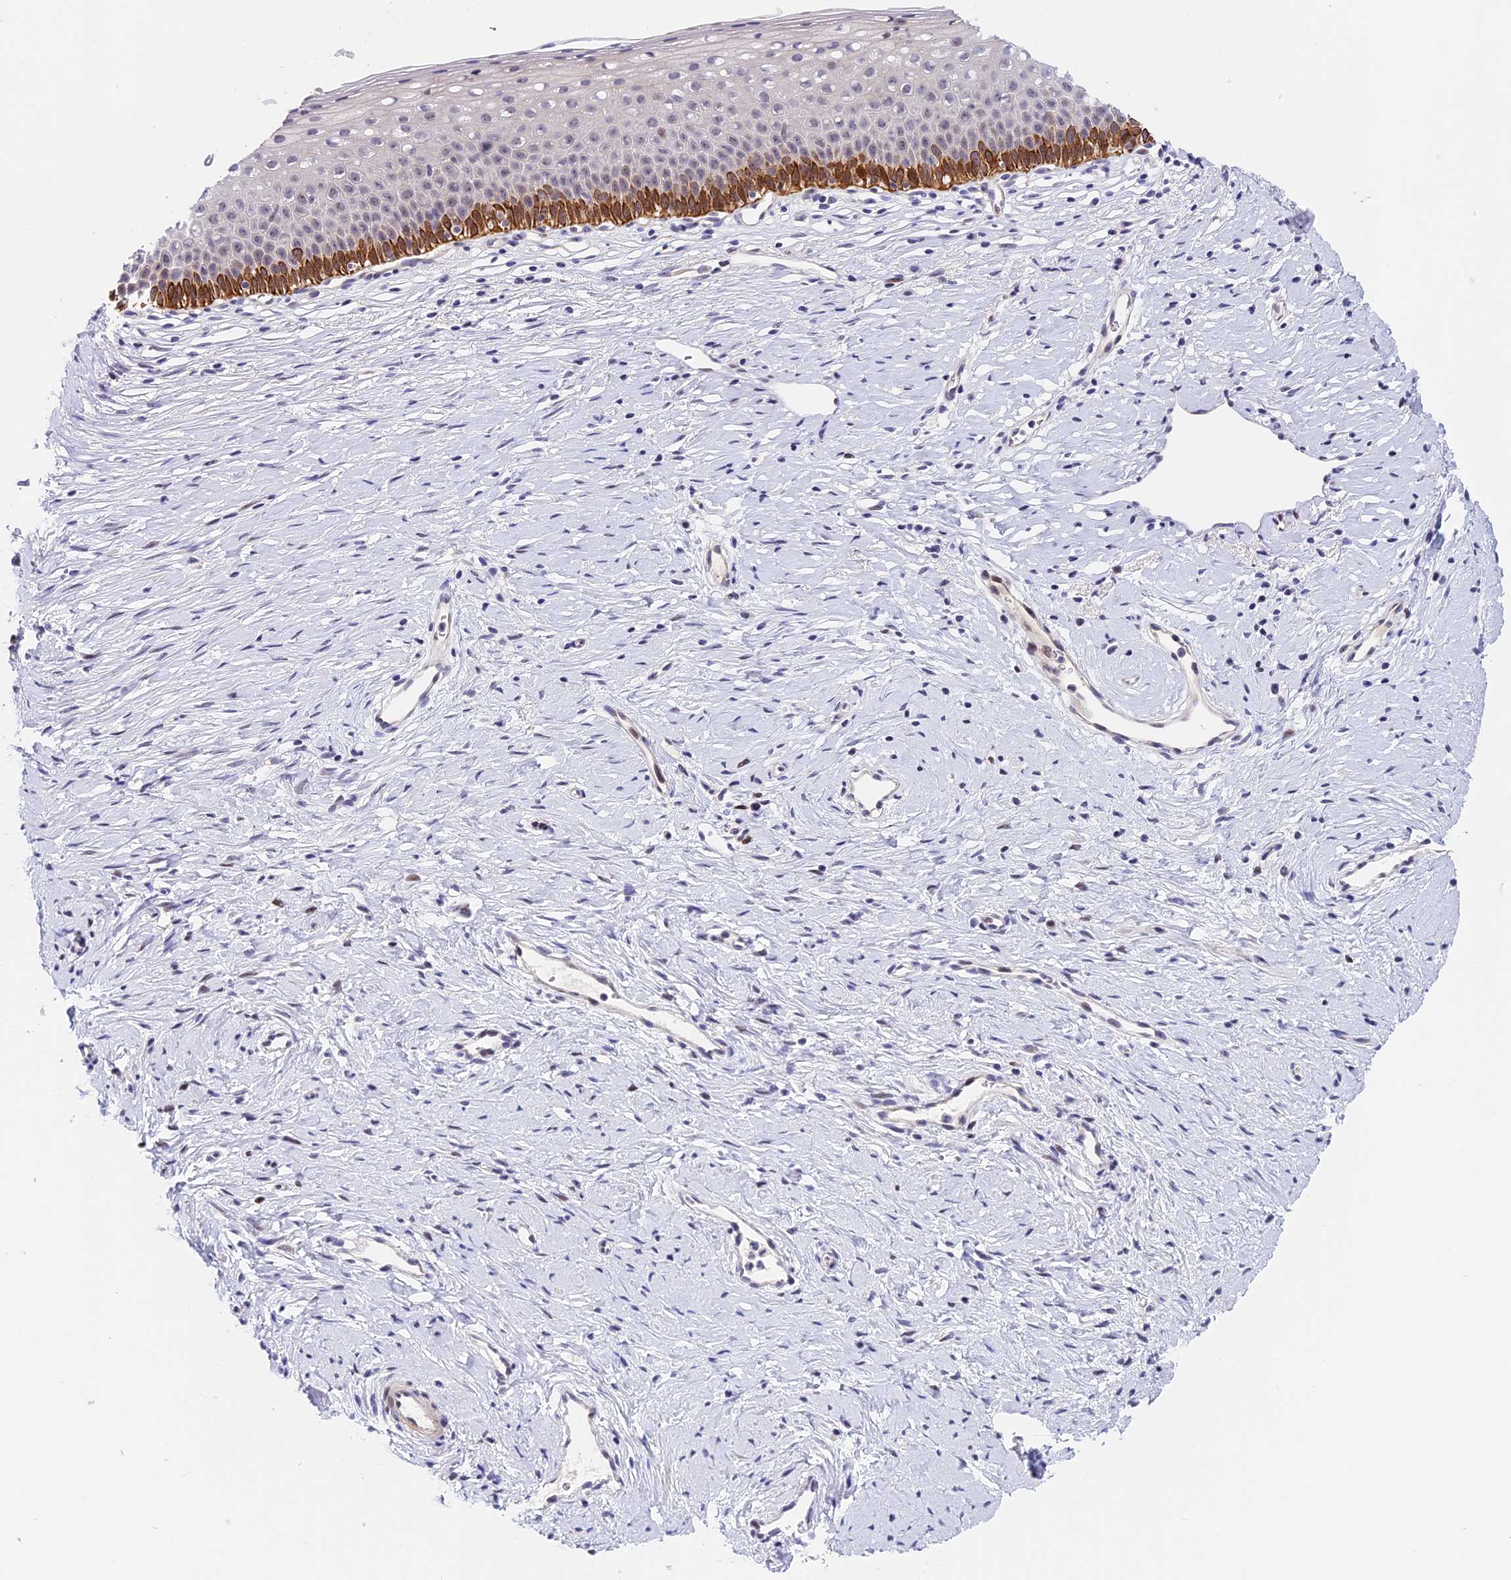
{"staining": {"intensity": "moderate", "quantity": "25%-75%", "location": "nuclear"}, "tissue": "cervix", "cell_type": "Glandular cells", "image_type": "normal", "snomed": [{"axis": "morphology", "description": "Normal tissue, NOS"}, {"axis": "topography", "description": "Cervix"}], "caption": "Moderate nuclear protein expression is identified in about 25%-75% of glandular cells in cervix. (Stains: DAB in brown, nuclei in blue, Microscopy: brightfield microscopy at high magnification).", "gene": "MIDN", "patient": {"sex": "female", "age": 36}}